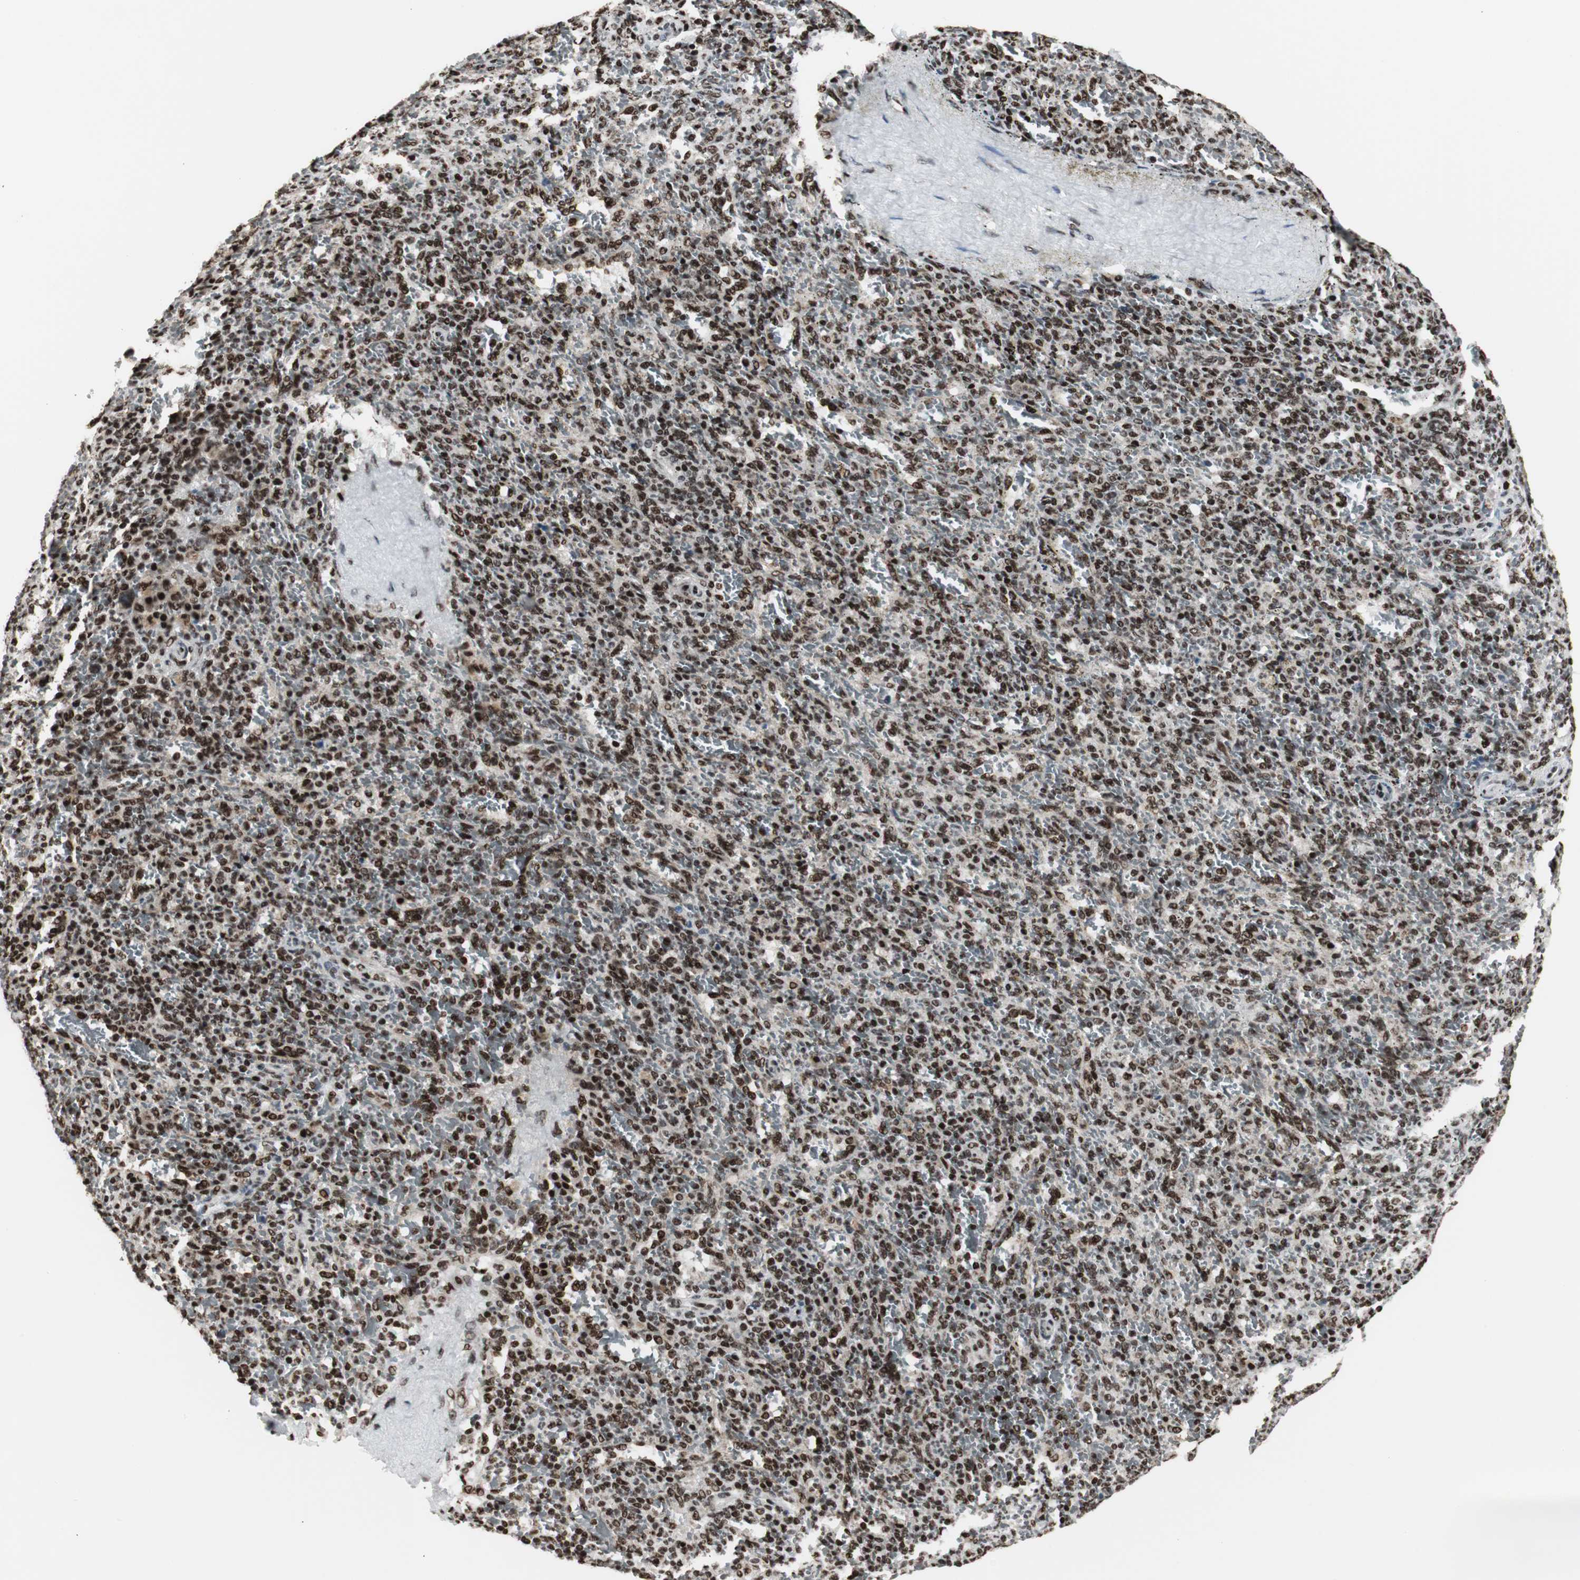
{"staining": {"intensity": "strong", "quantity": ">75%", "location": "nuclear"}, "tissue": "spleen", "cell_type": "Cells in red pulp", "image_type": "normal", "snomed": [{"axis": "morphology", "description": "Normal tissue, NOS"}, {"axis": "topography", "description": "Spleen"}], "caption": "Brown immunohistochemical staining in normal spleen exhibits strong nuclear expression in approximately >75% of cells in red pulp.", "gene": "PARN", "patient": {"sex": "female", "age": 43}}